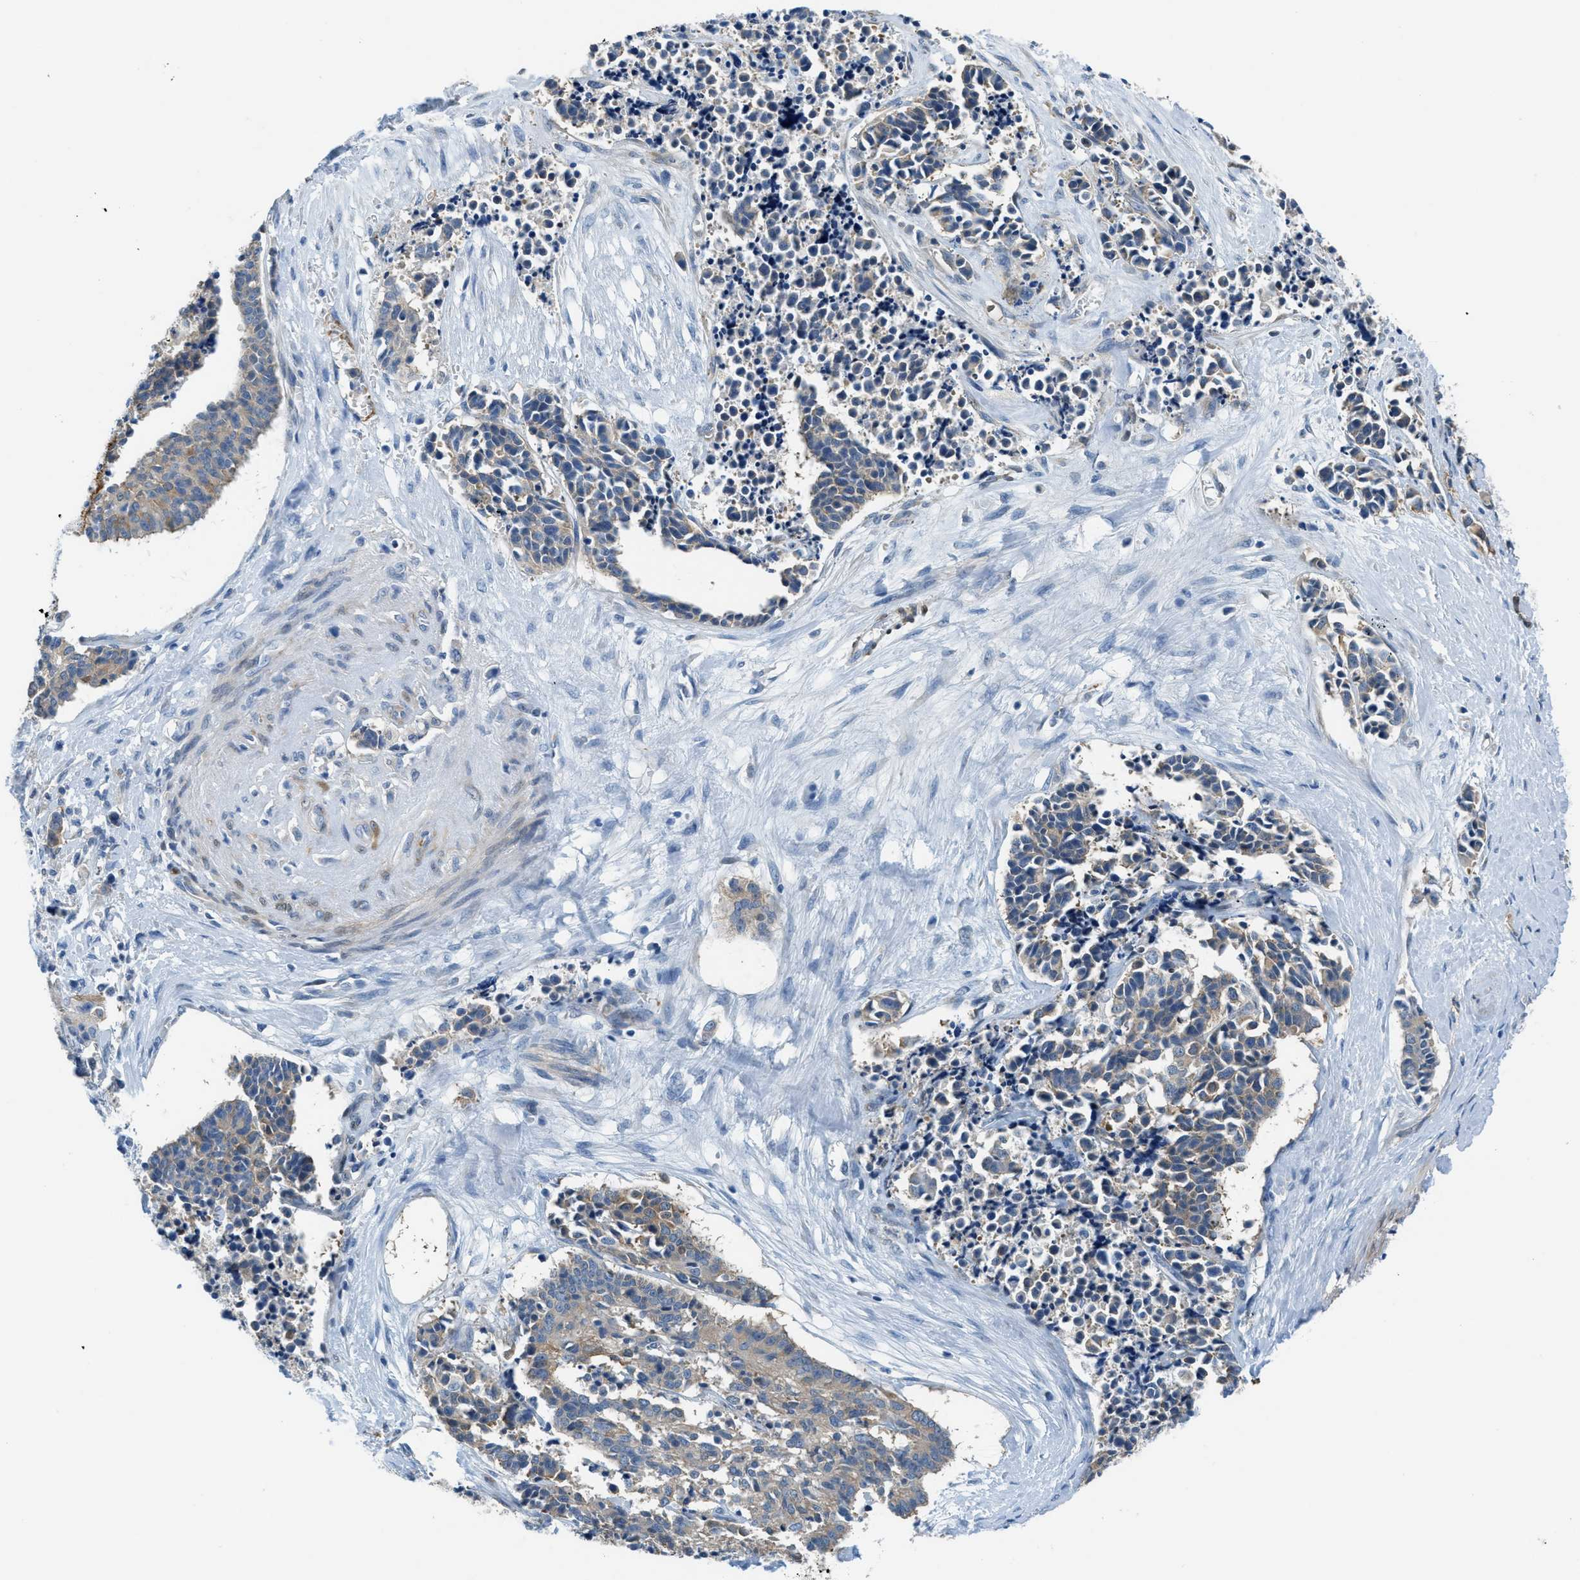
{"staining": {"intensity": "weak", "quantity": "25%-75%", "location": "cytoplasmic/membranous"}, "tissue": "cervical cancer", "cell_type": "Tumor cells", "image_type": "cancer", "snomed": [{"axis": "morphology", "description": "Squamous cell carcinoma, NOS"}, {"axis": "topography", "description": "Cervix"}], "caption": "A brown stain shows weak cytoplasmic/membranous positivity of a protein in cervical cancer (squamous cell carcinoma) tumor cells.", "gene": "MAPRE2", "patient": {"sex": "female", "age": 35}}